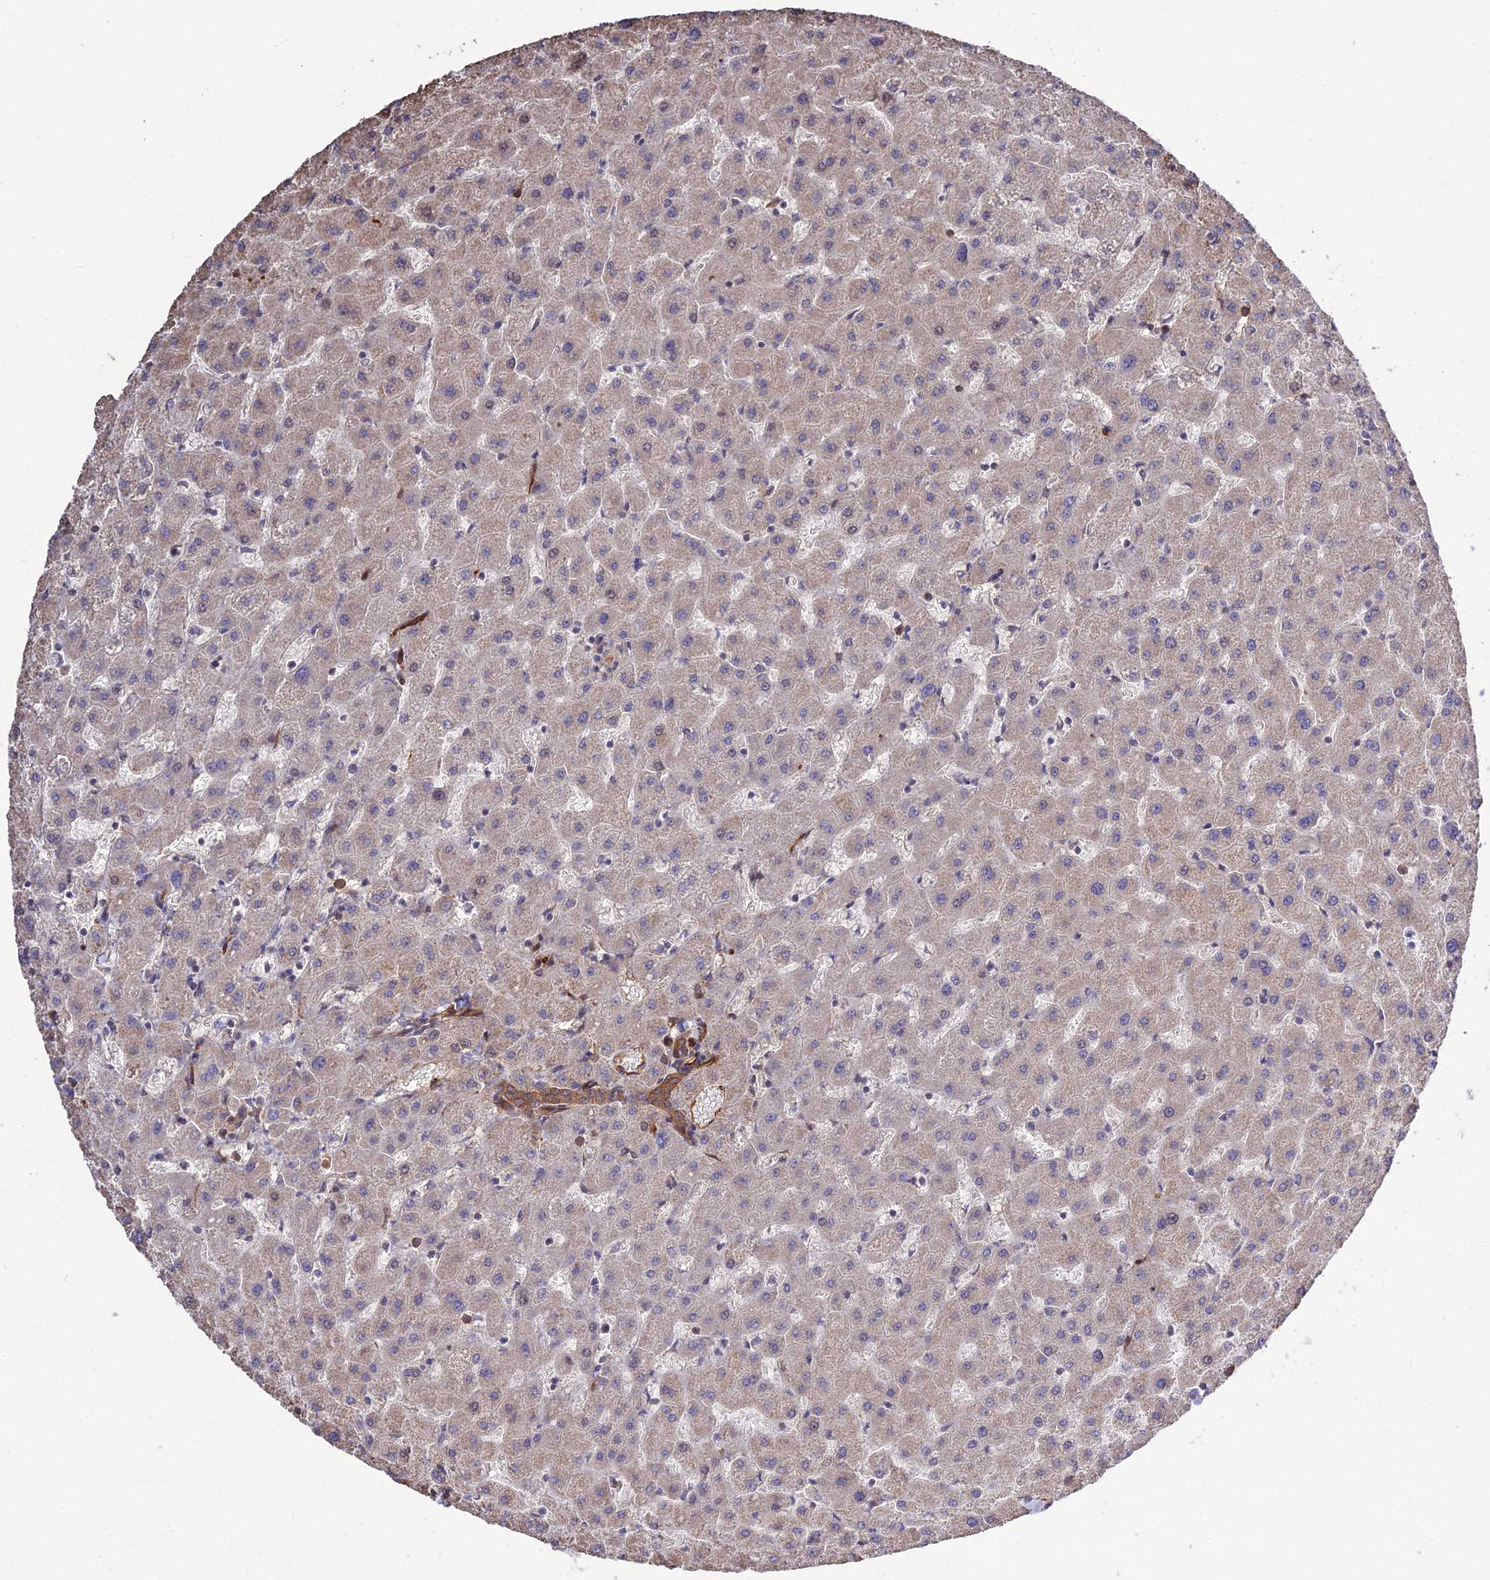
{"staining": {"intensity": "strong", "quantity": ">75%", "location": "cytoplasmic/membranous"}, "tissue": "liver", "cell_type": "Cholangiocytes", "image_type": "normal", "snomed": [{"axis": "morphology", "description": "Normal tissue, NOS"}, {"axis": "topography", "description": "Liver"}], "caption": "A high amount of strong cytoplasmic/membranous positivity is present in approximately >75% of cholangiocytes in normal liver. (Brightfield microscopy of DAB IHC at high magnification).", "gene": "CRTAP", "patient": {"sex": "female", "age": 63}}